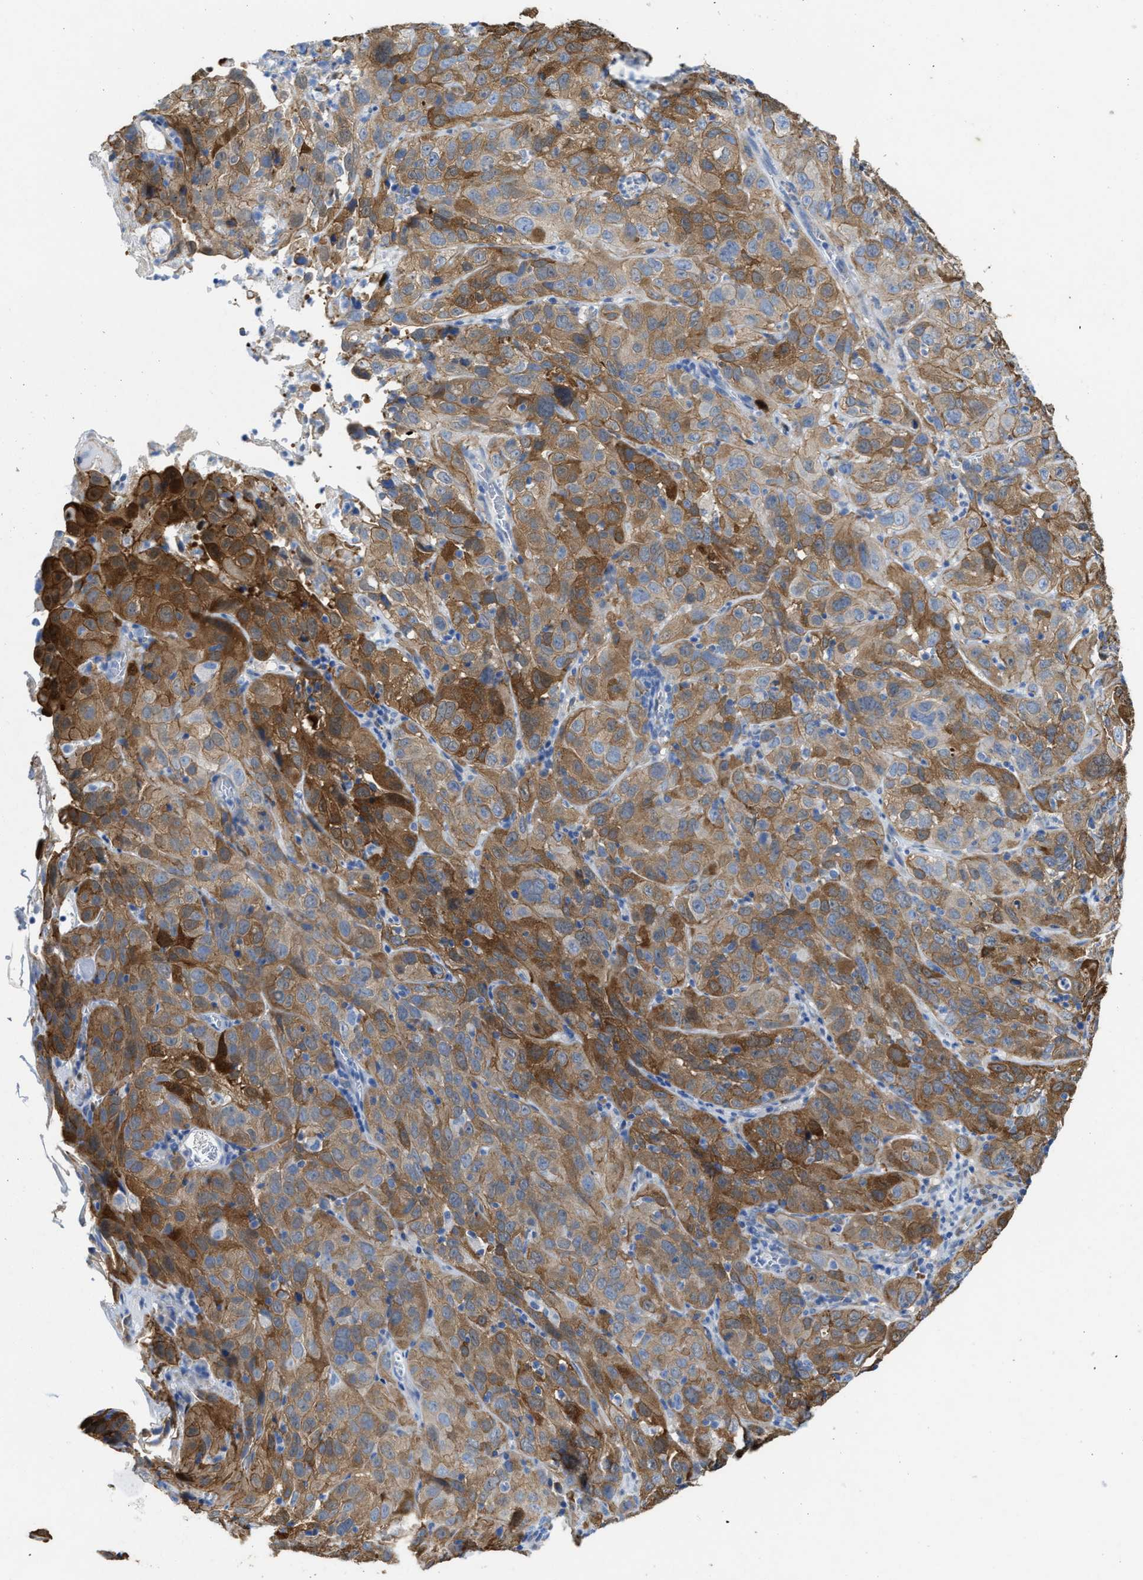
{"staining": {"intensity": "moderate", "quantity": "25%-75%", "location": "cytoplasmic/membranous"}, "tissue": "cervical cancer", "cell_type": "Tumor cells", "image_type": "cancer", "snomed": [{"axis": "morphology", "description": "Squamous cell carcinoma, NOS"}, {"axis": "topography", "description": "Cervix"}], "caption": "A brown stain labels moderate cytoplasmic/membranous expression of a protein in cervical cancer (squamous cell carcinoma) tumor cells.", "gene": "ASS1", "patient": {"sex": "female", "age": 32}}